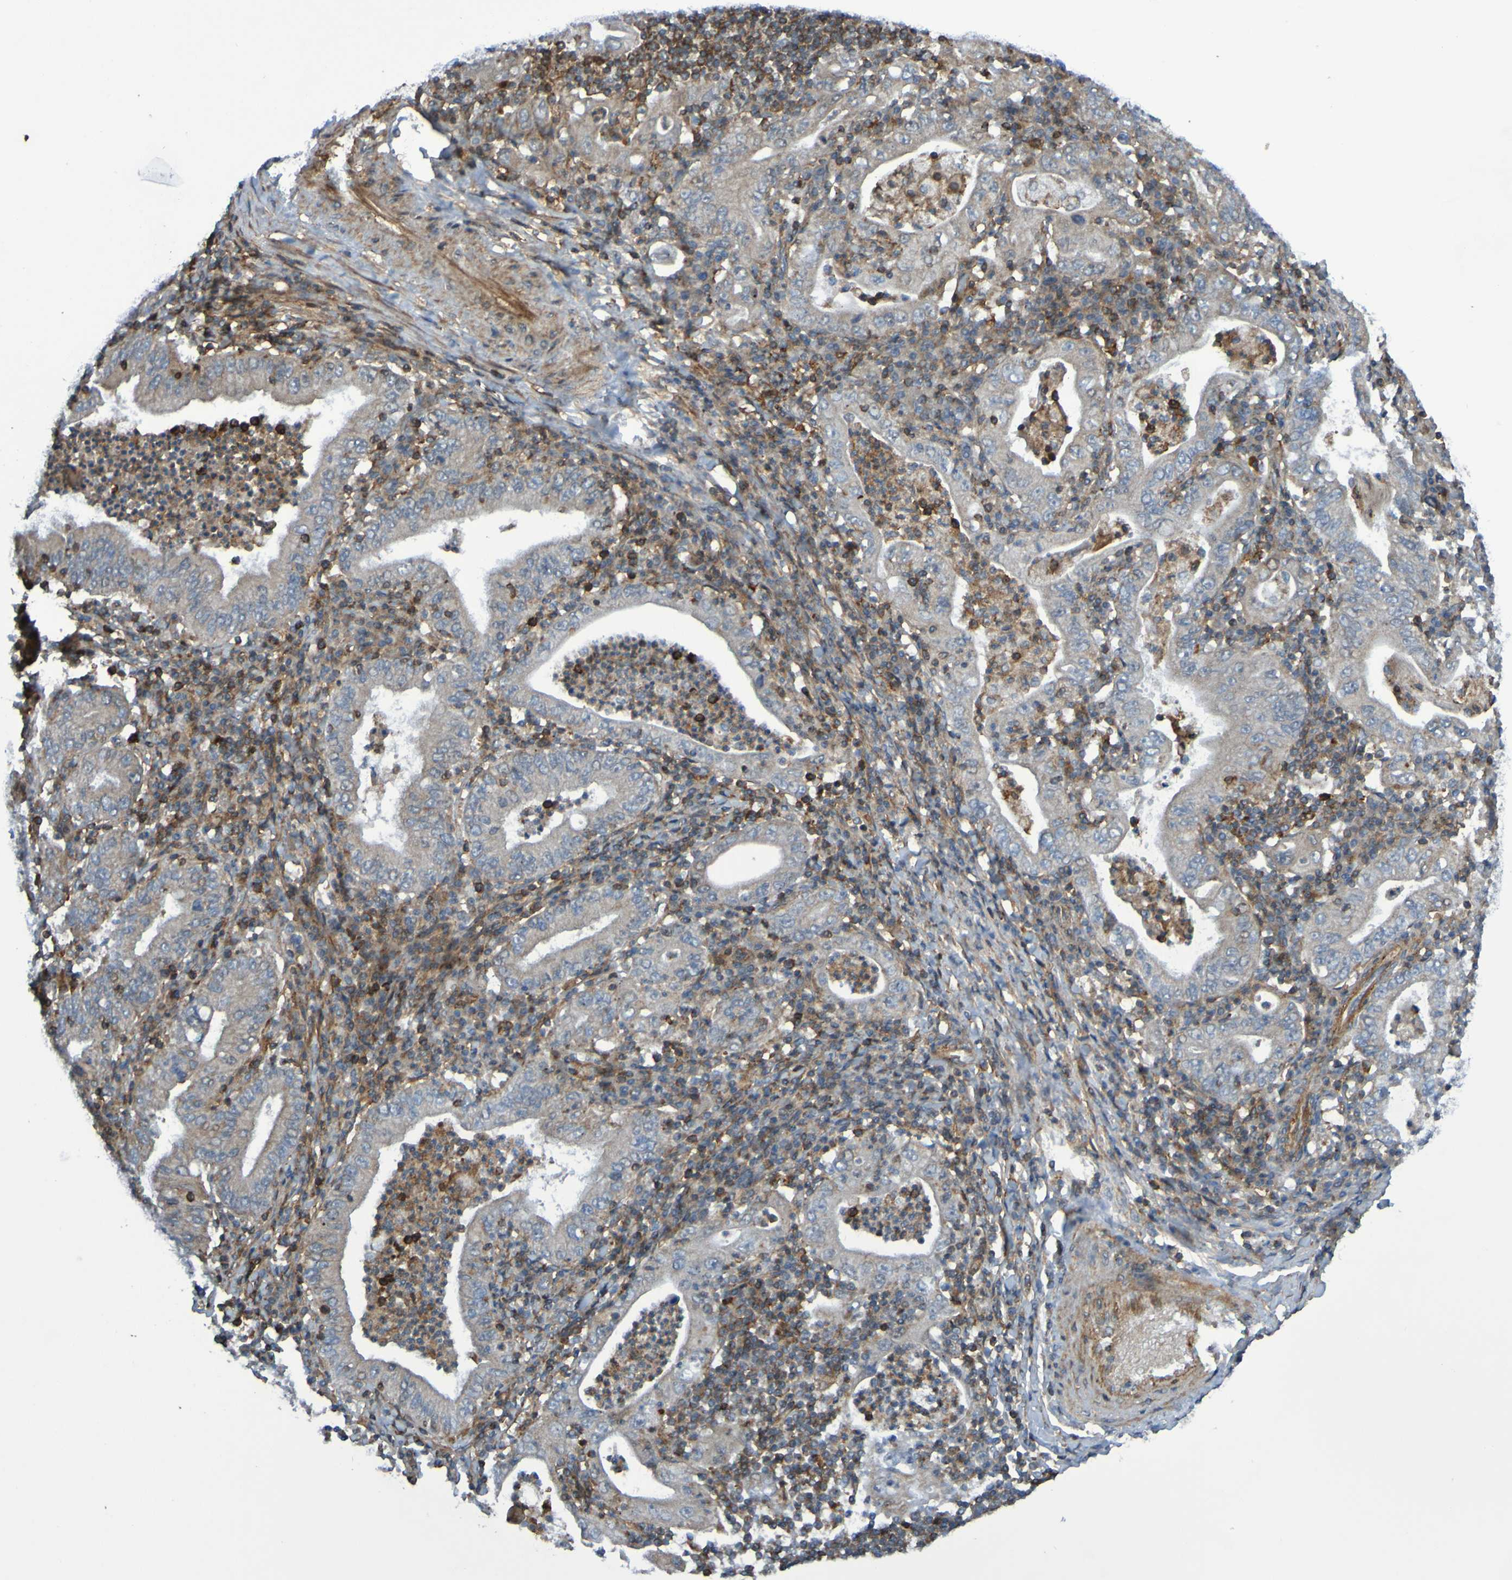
{"staining": {"intensity": "weak", "quantity": ">75%", "location": "cytoplasmic/membranous"}, "tissue": "stomach cancer", "cell_type": "Tumor cells", "image_type": "cancer", "snomed": [{"axis": "morphology", "description": "Normal tissue, NOS"}, {"axis": "morphology", "description": "Adenocarcinoma, NOS"}, {"axis": "topography", "description": "Esophagus"}, {"axis": "topography", "description": "Stomach, upper"}, {"axis": "topography", "description": "Peripheral nerve tissue"}], "caption": "Protein analysis of adenocarcinoma (stomach) tissue demonstrates weak cytoplasmic/membranous staining in approximately >75% of tumor cells.", "gene": "PDGFB", "patient": {"sex": "male", "age": 62}}